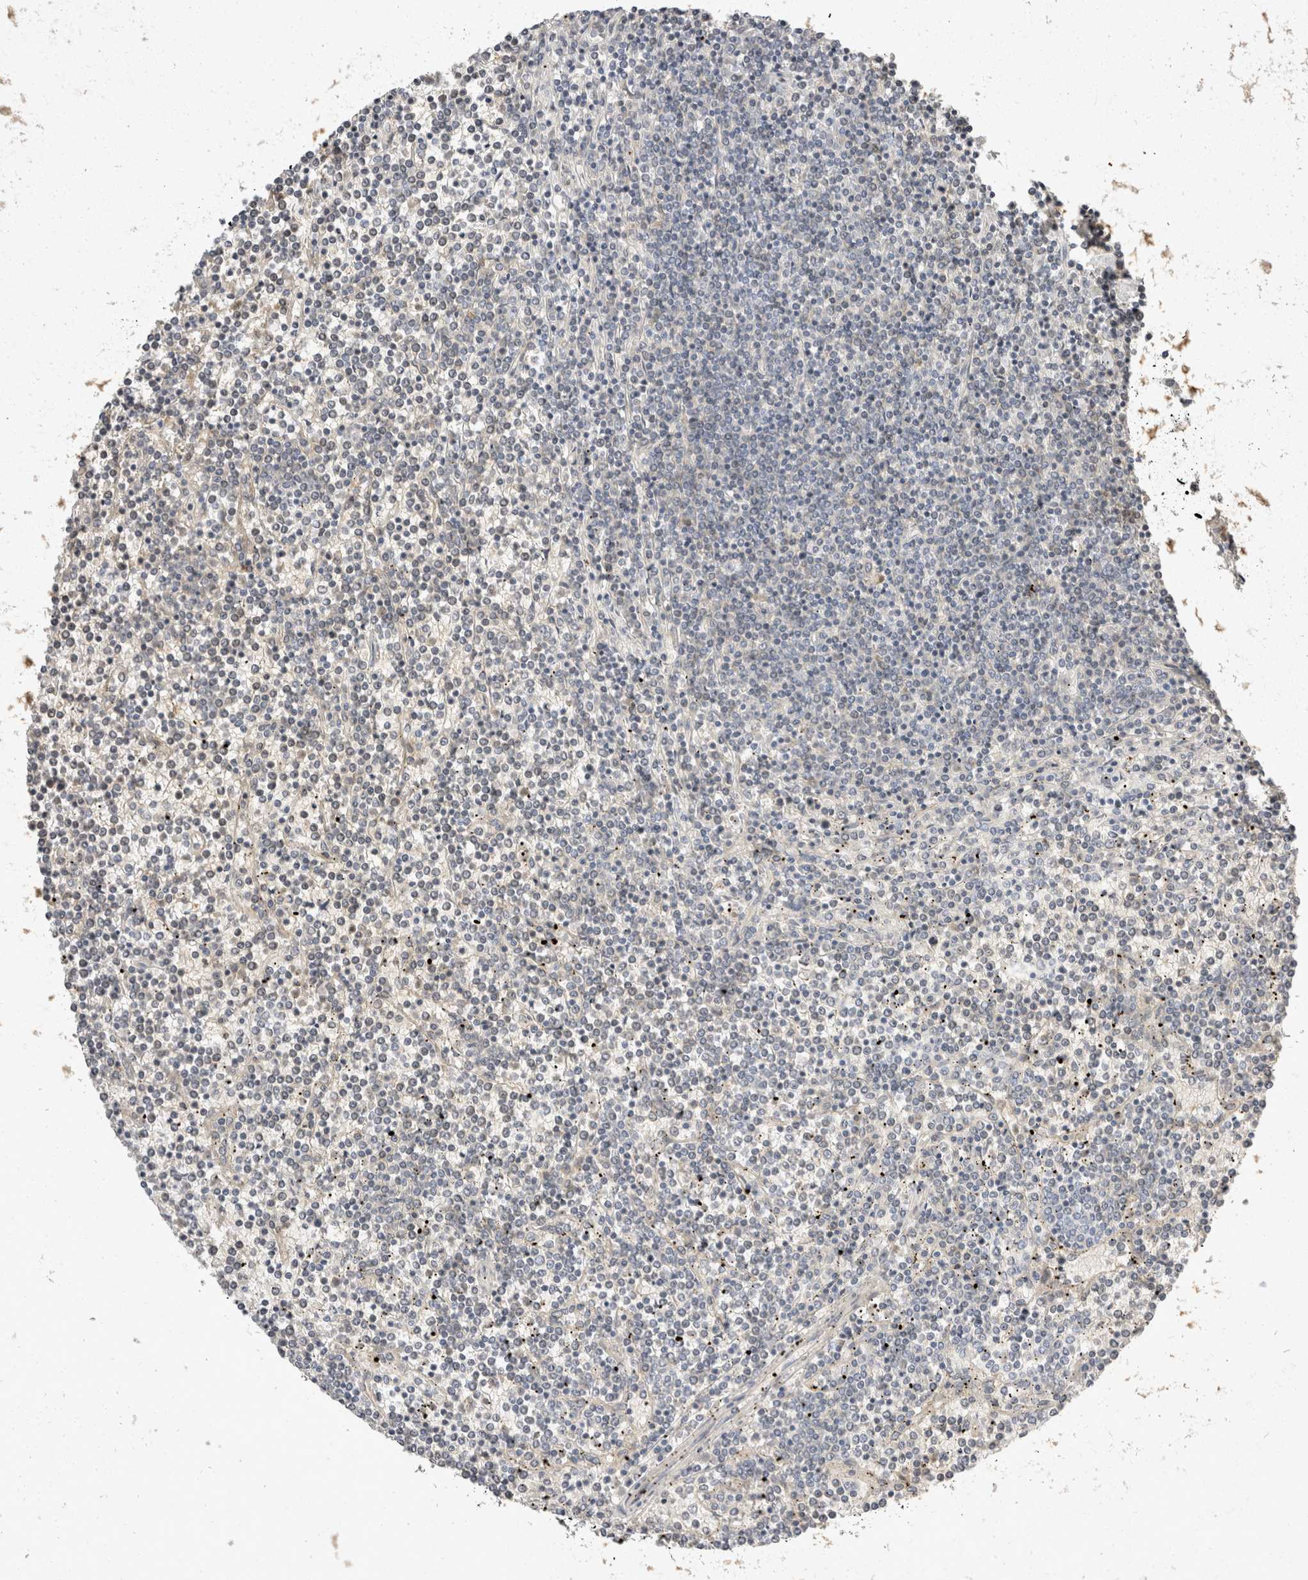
{"staining": {"intensity": "negative", "quantity": "none", "location": "none"}, "tissue": "lymphoma", "cell_type": "Tumor cells", "image_type": "cancer", "snomed": [{"axis": "morphology", "description": "Malignant lymphoma, non-Hodgkin's type, Low grade"}, {"axis": "topography", "description": "Spleen"}], "caption": "This is a image of immunohistochemistry staining of lymphoma, which shows no positivity in tumor cells.", "gene": "TOM1L2", "patient": {"sex": "female", "age": 19}}